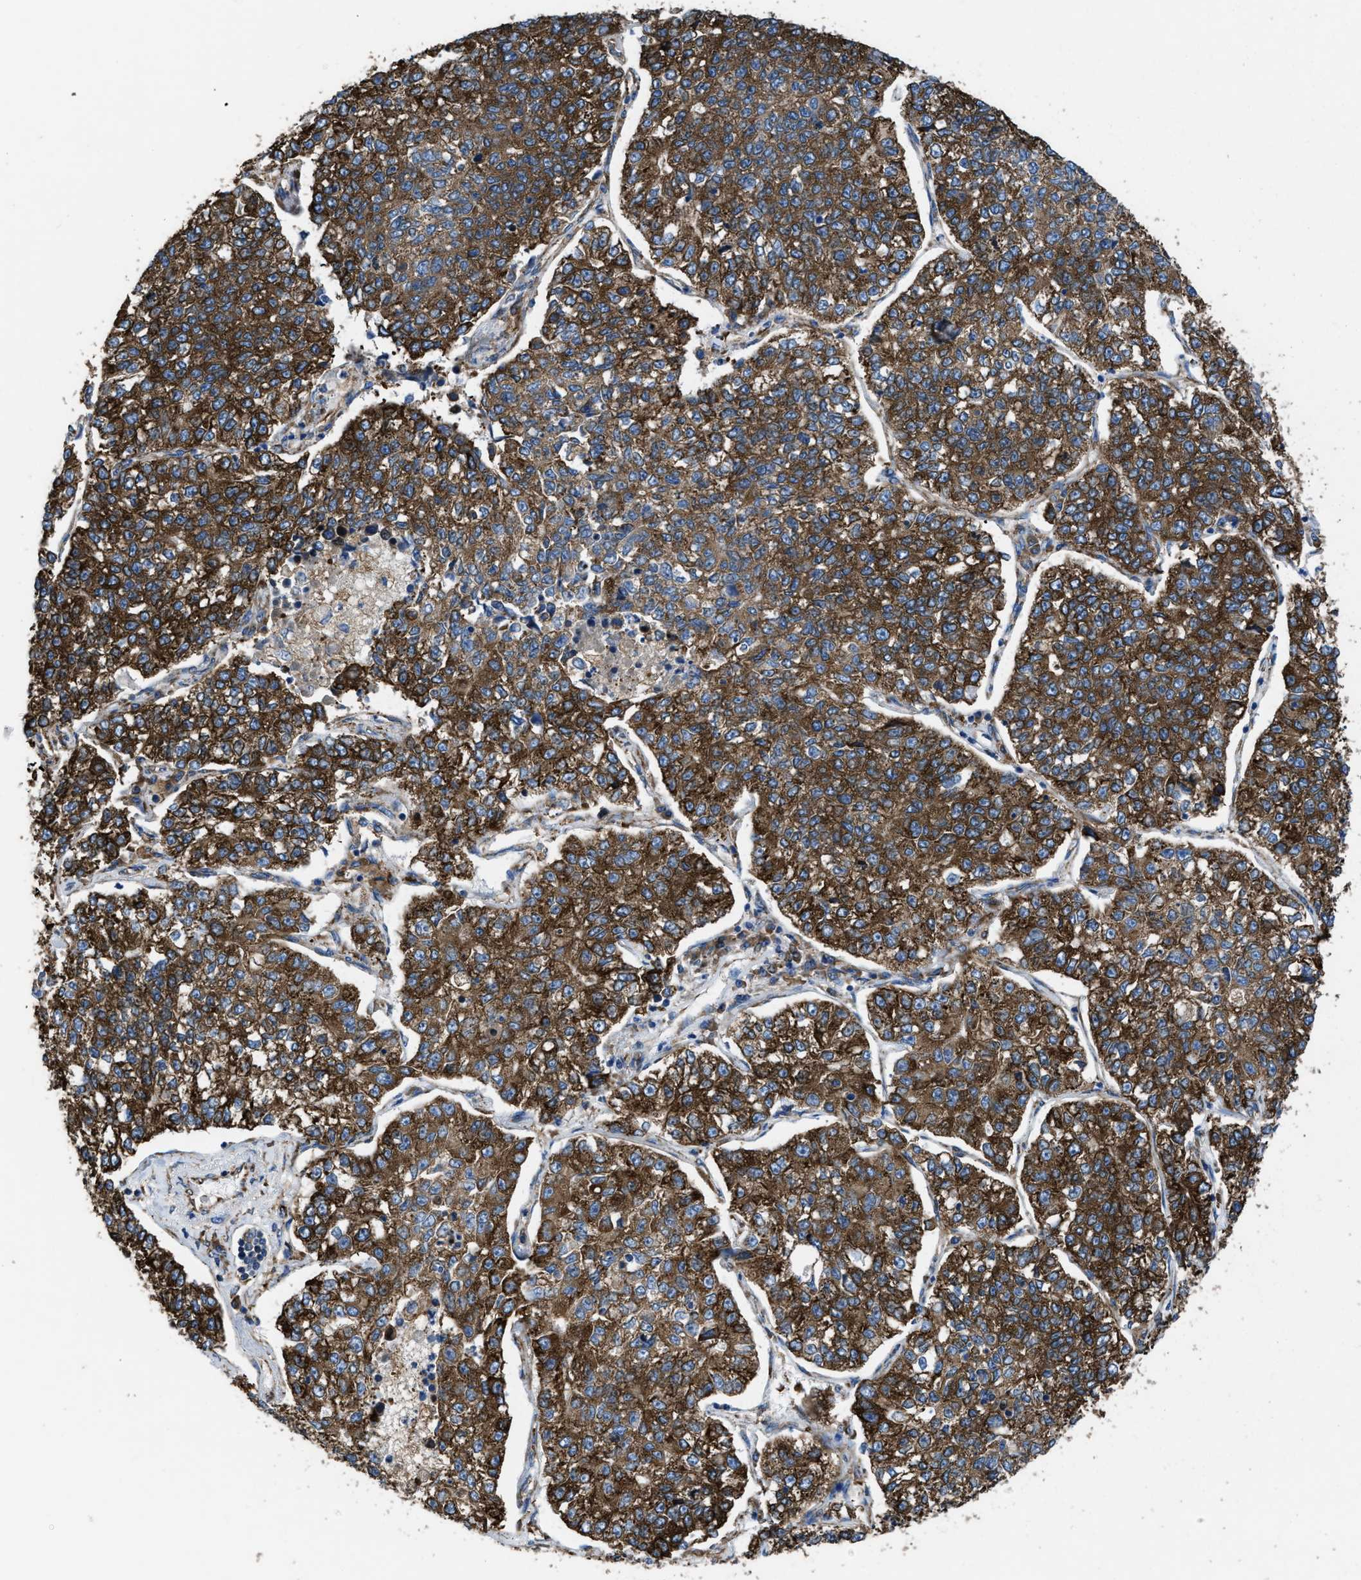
{"staining": {"intensity": "strong", "quantity": ">75%", "location": "cytoplasmic/membranous"}, "tissue": "lung cancer", "cell_type": "Tumor cells", "image_type": "cancer", "snomed": [{"axis": "morphology", "description": "Adenocarcinoma, NOS"}, {"axis": "topography", "description": "Lung"}], "caption": "Lung cancer (adenocarcinoma) tissue displays strong cytoplasmic/membranous staining in about >75% of tumor cells, visualized by immunohistochemistry. The staining was performed using DAB (3,3'-diaminobenzidine), with brown indicating positive protein expression. Nuclei are stained blue with hematoxylin.", "gene": "CAPRIN1", "patient": {"sex": "male", "age": 49}}